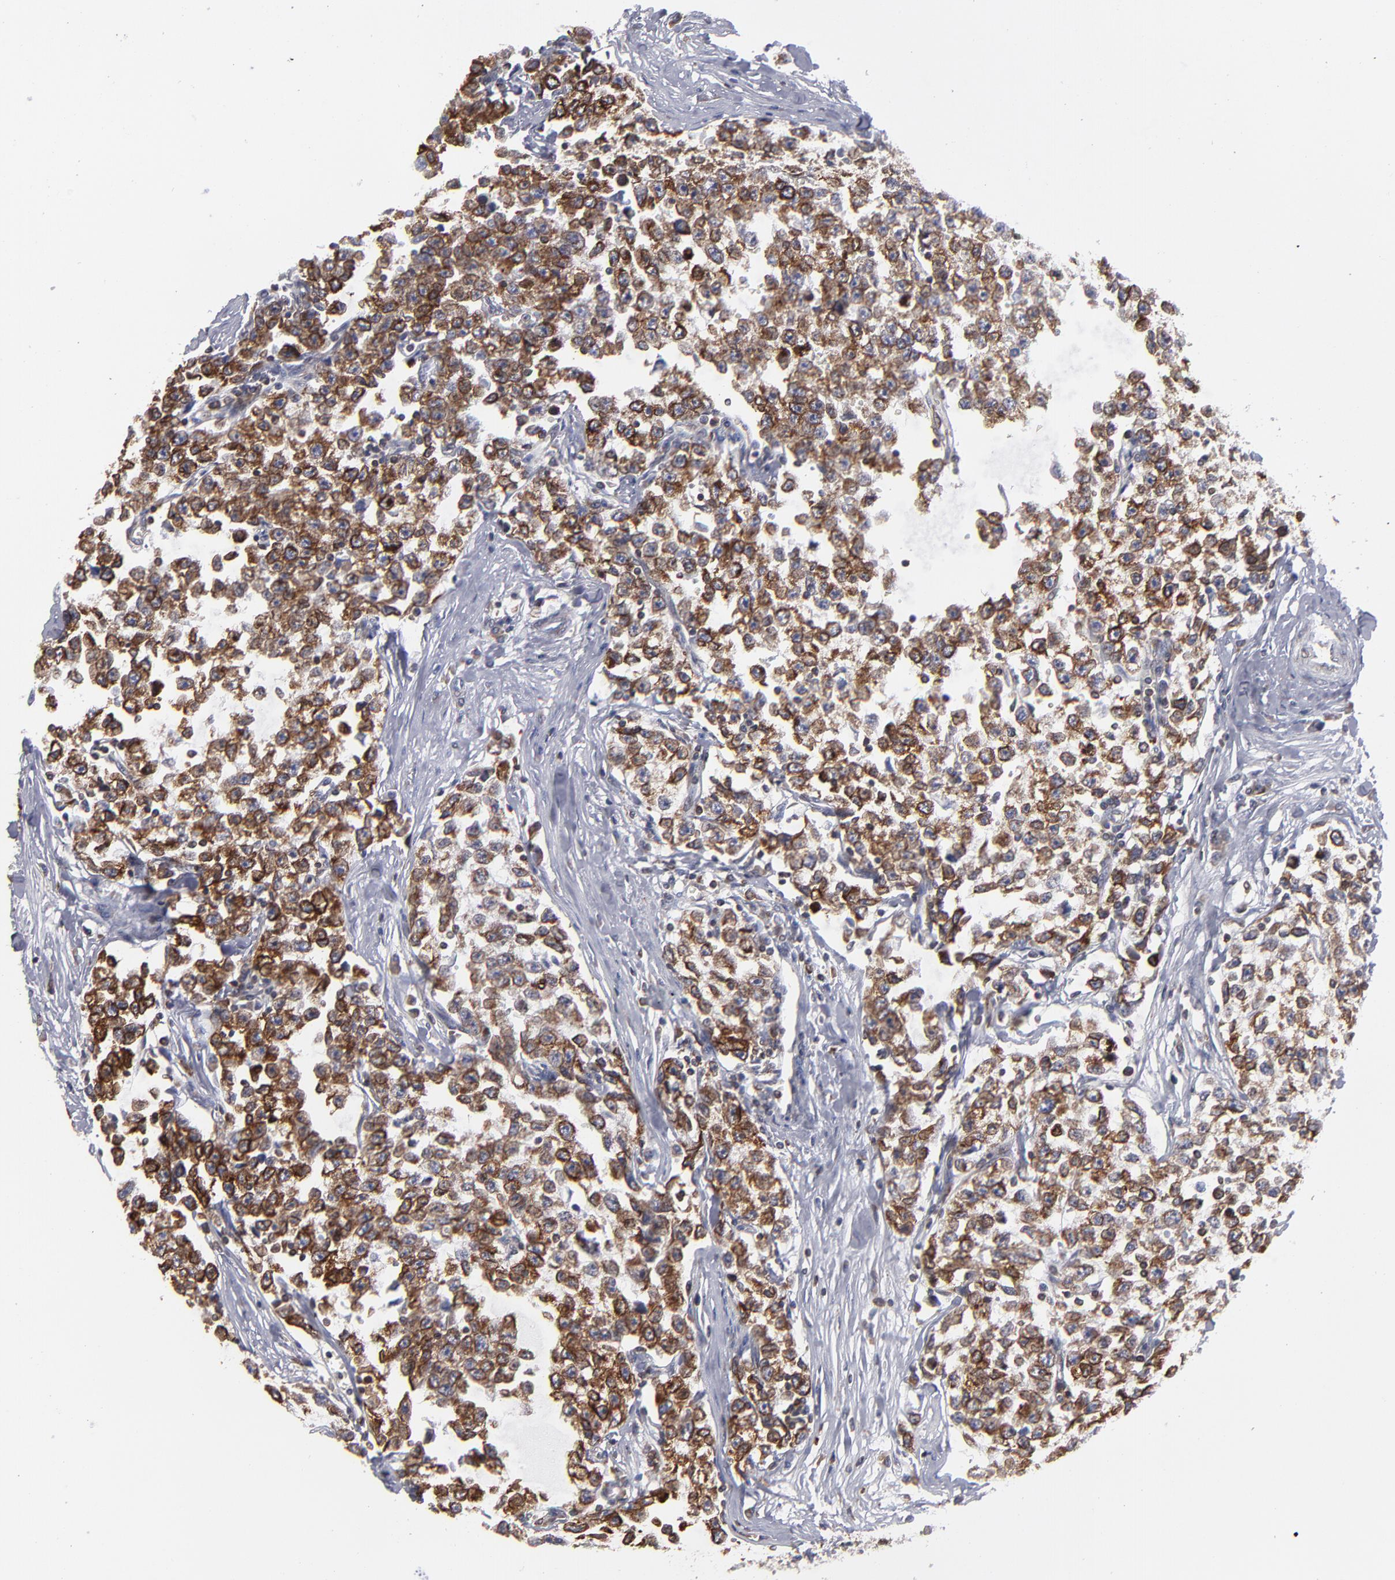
{"staining": {"intensity": "strong", "quantity": ">75%", "location": "cytoplasmic/membranous"}, "tissue": "testis cancer", "cell_type": "Tumor cells", "image_type": "cancer", "snomed": [{"axis": "morphology", "description": "Seminoma, NOS"}, {"axis": "morphology", "description": "Carcinoma, Embryonal, NOS"}, {"axis": "topography", "description": "Testis"}], "caption": "About >75% of tumor cells in testis cancer display strong cytoplasmic/membranous protein positivity as visualized by brown immunohistochemical staining.", "gene": "TMX1", "patient": {"sex": "male", "age": 30}}